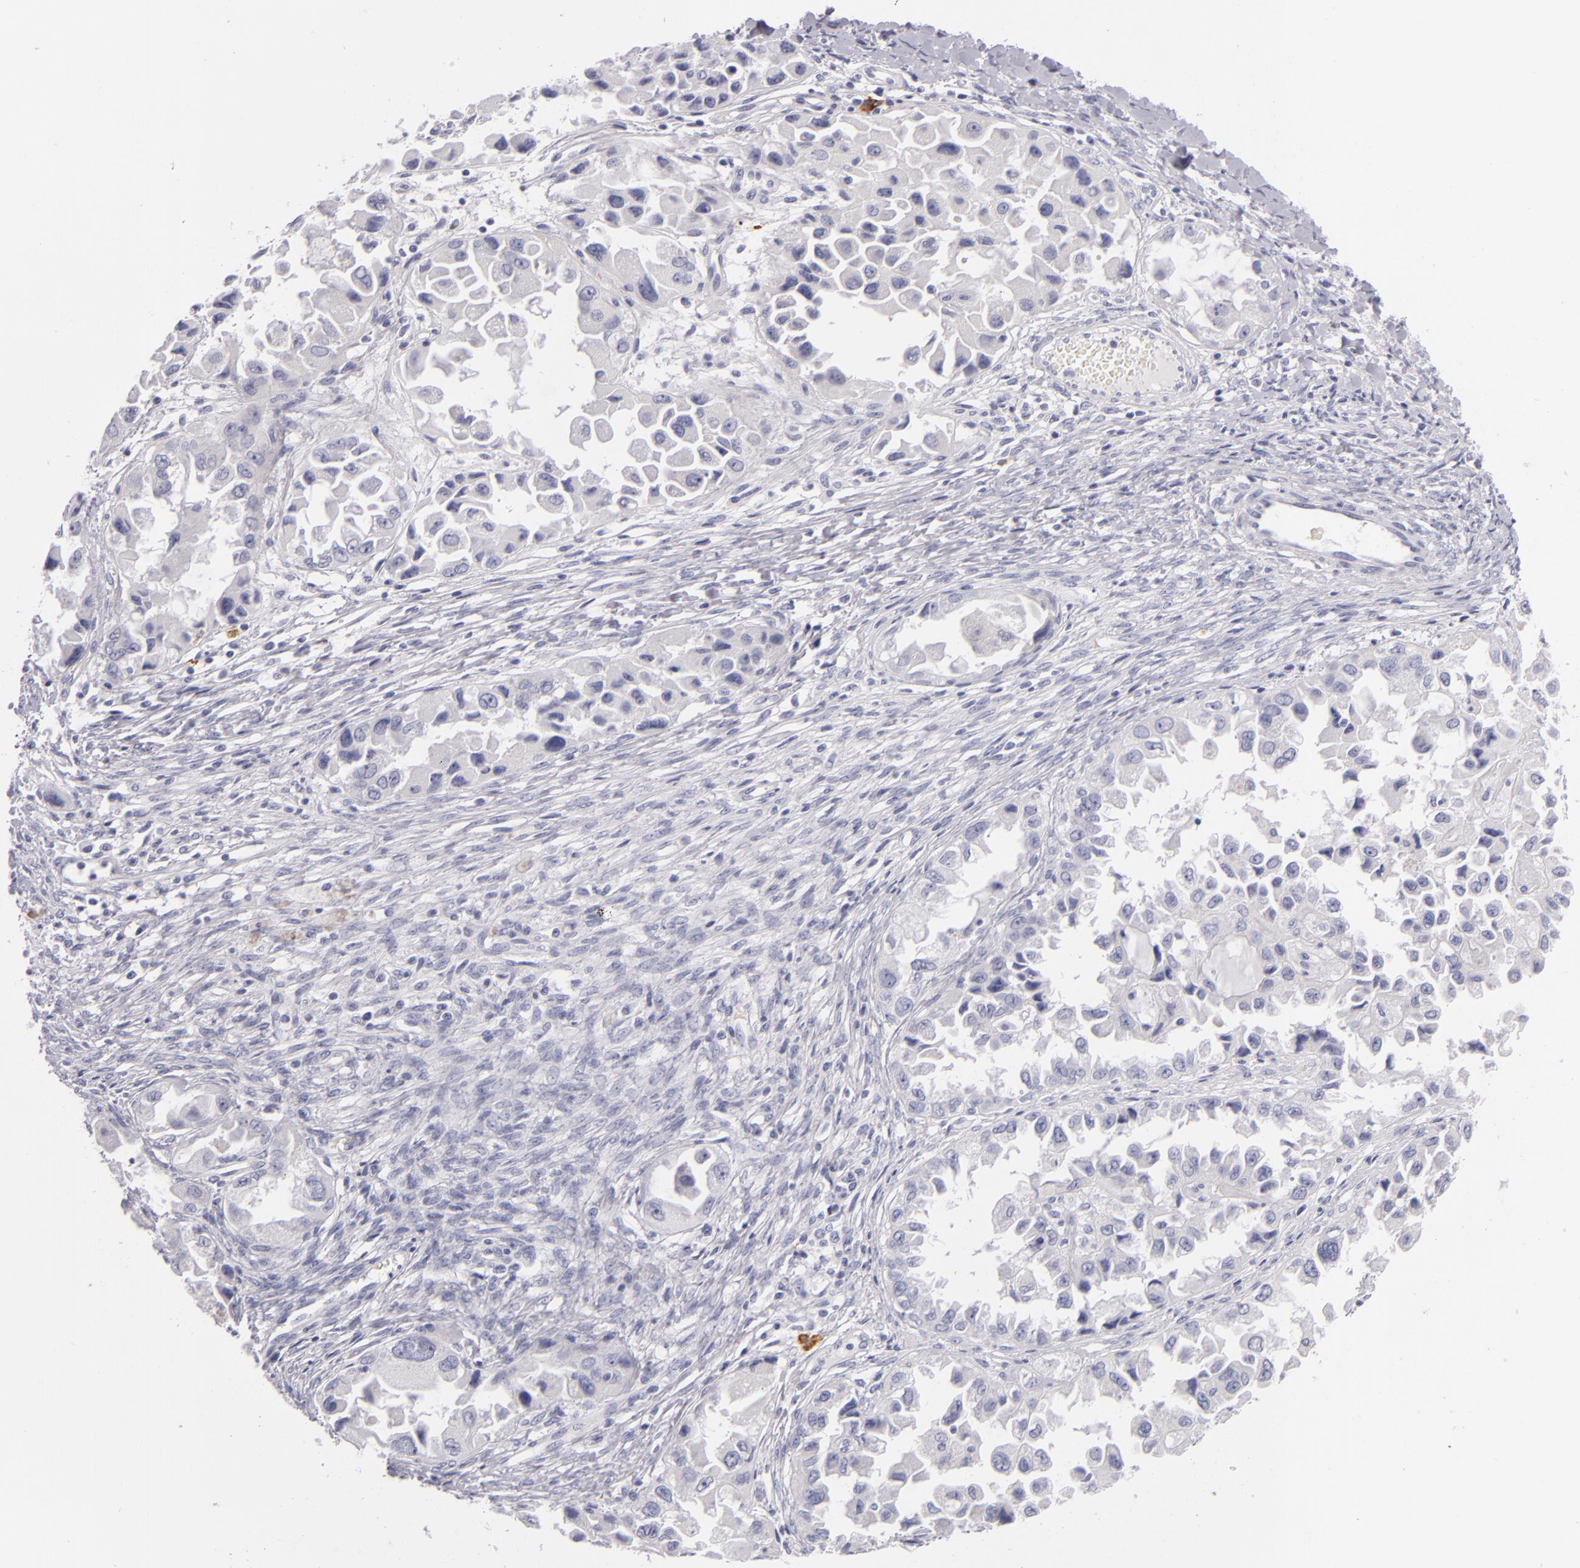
{"staining": {"intensity": "negative", "quantity": "none", "location": "none"}, "tissue": "ovarian cancer", "cell_type": "Tumor cells", "image_type": "cancer", "snomed": [{"axis": "morphology", "description": "Cystadenocarcinoma, serous, NOS"}, {"axis": "topography", "description": "Ovary"}], "caption": "An image of human ovarian serous cystadenocarcinoma is negative for staining in tumor cells.", "gene": "CD207", "patient": {"sex": "female", "age": 84}}